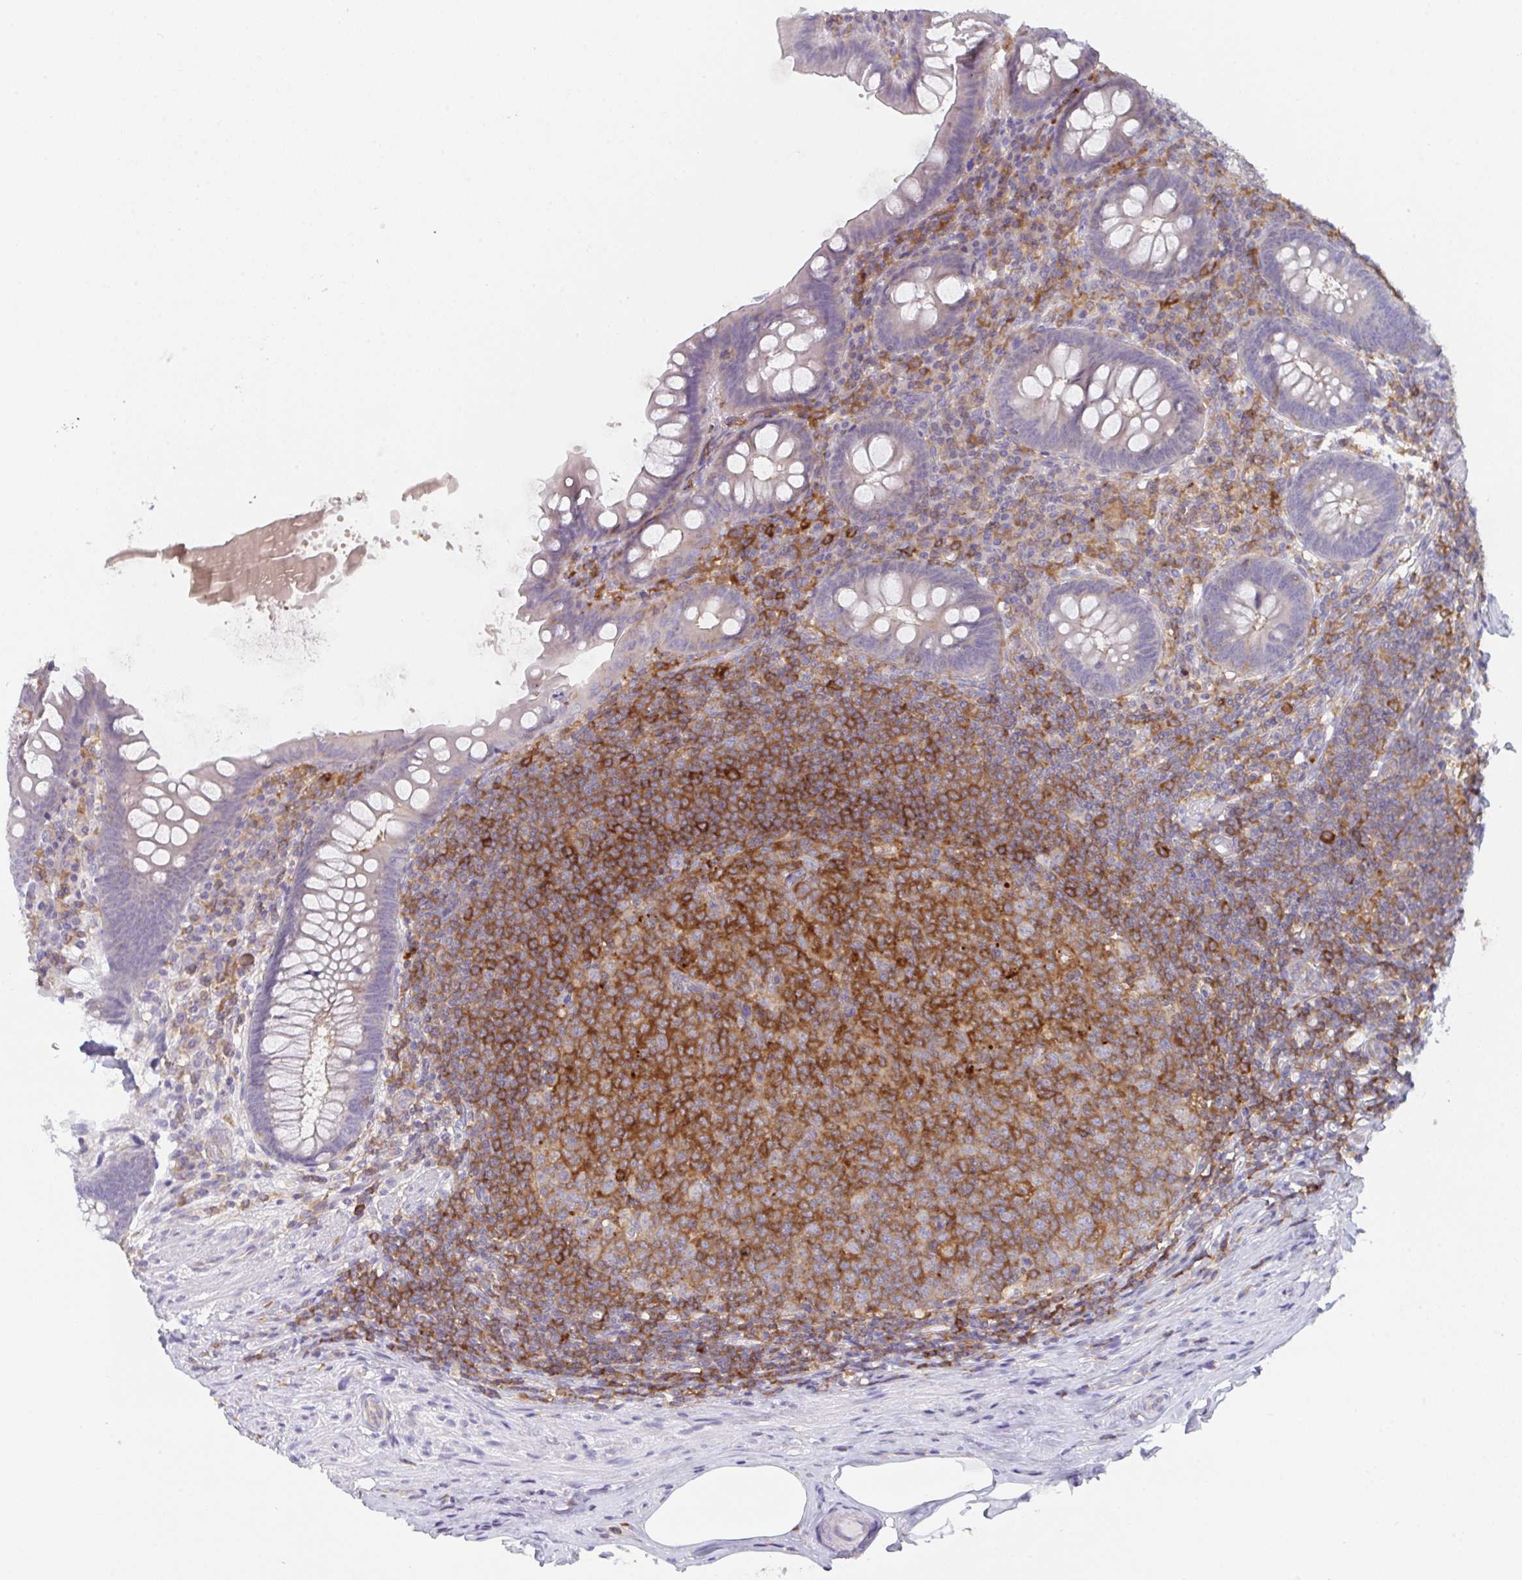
{"staining": {"intensity": "negative", "quantity": "none", "location": "none"}, "tissue": "appendix", "cell_type": "Glandular cells", "image_type": "normal", "snomed": [{"axis": "morphology", "description": "Normal tissue, NOS"}, {"axis": "topography", "description": "Appendix"}], "caption": "This is a image of IHC staining of normal appendix, which shows no positivity in glandular cells. The staining was performed using DAB to visualize the protein expression in brown, while the nuclei were stained in blue with hematoxylin (Magnification: 20x).", "gene": "DISP2", "patient": {"sex": "male", "age": 71}}